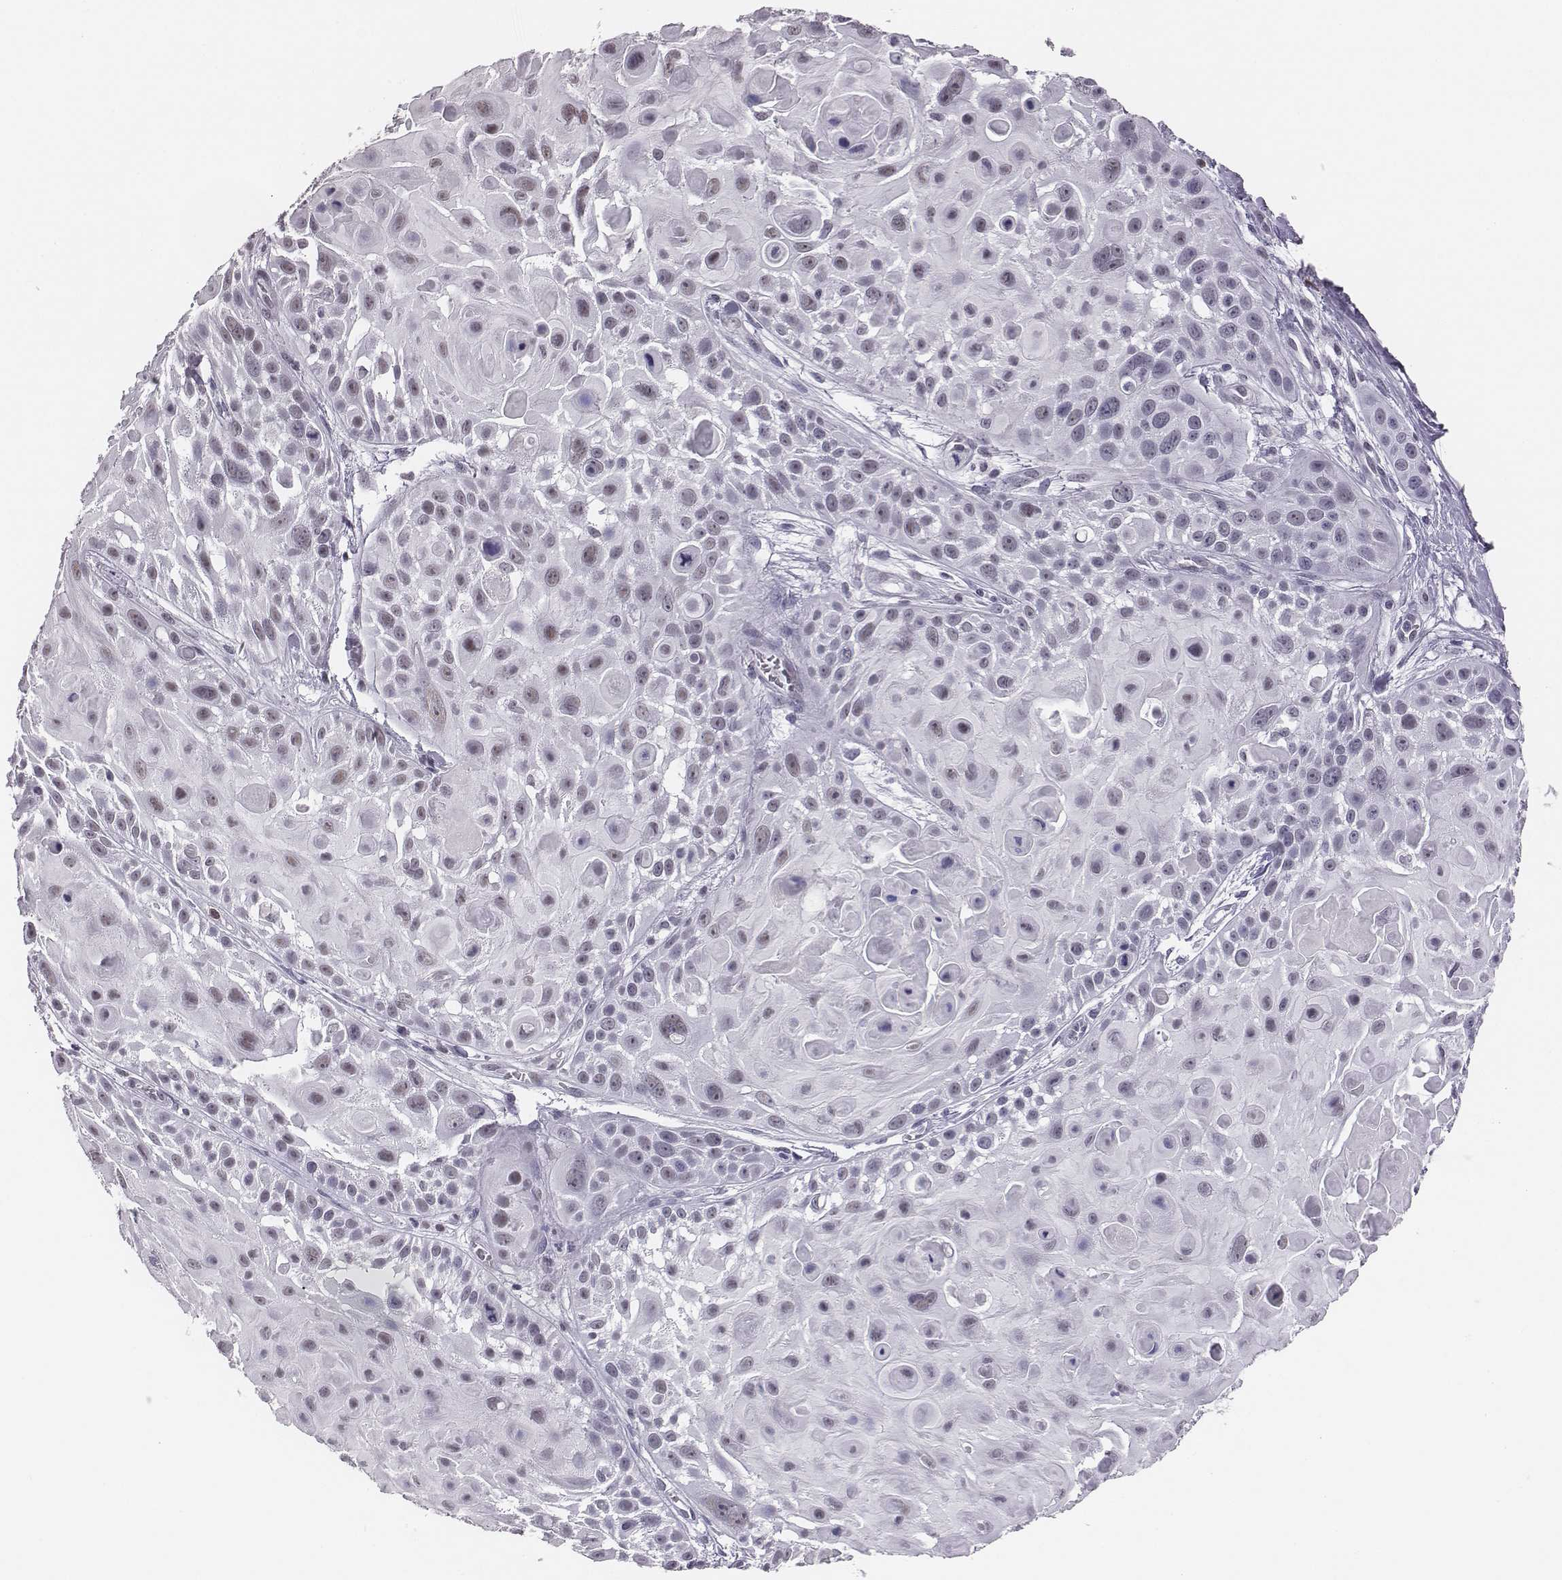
{"staining": {"intensity": "negative", "quantity": "none", "location": "none"}, "tissue": "skin cancer", "cell_type": "Tumor cells", "image_type": "cancer", "snomed": [{"axis": "morphology", "description": "Squamous cell carcinoma, NOS"}, {"axis": "topography", "description": "Skin"}, {"axis": "topography", "description": "Anal"}], "caption": "Immunohistochemistry (IHC) micrograph of human skin squamous cell carcinoma stained for a protein (brown), which reveals no expression in tumor cells.", "gene": "ACOD1", "patient": {"sex": "female", "age": 75}}